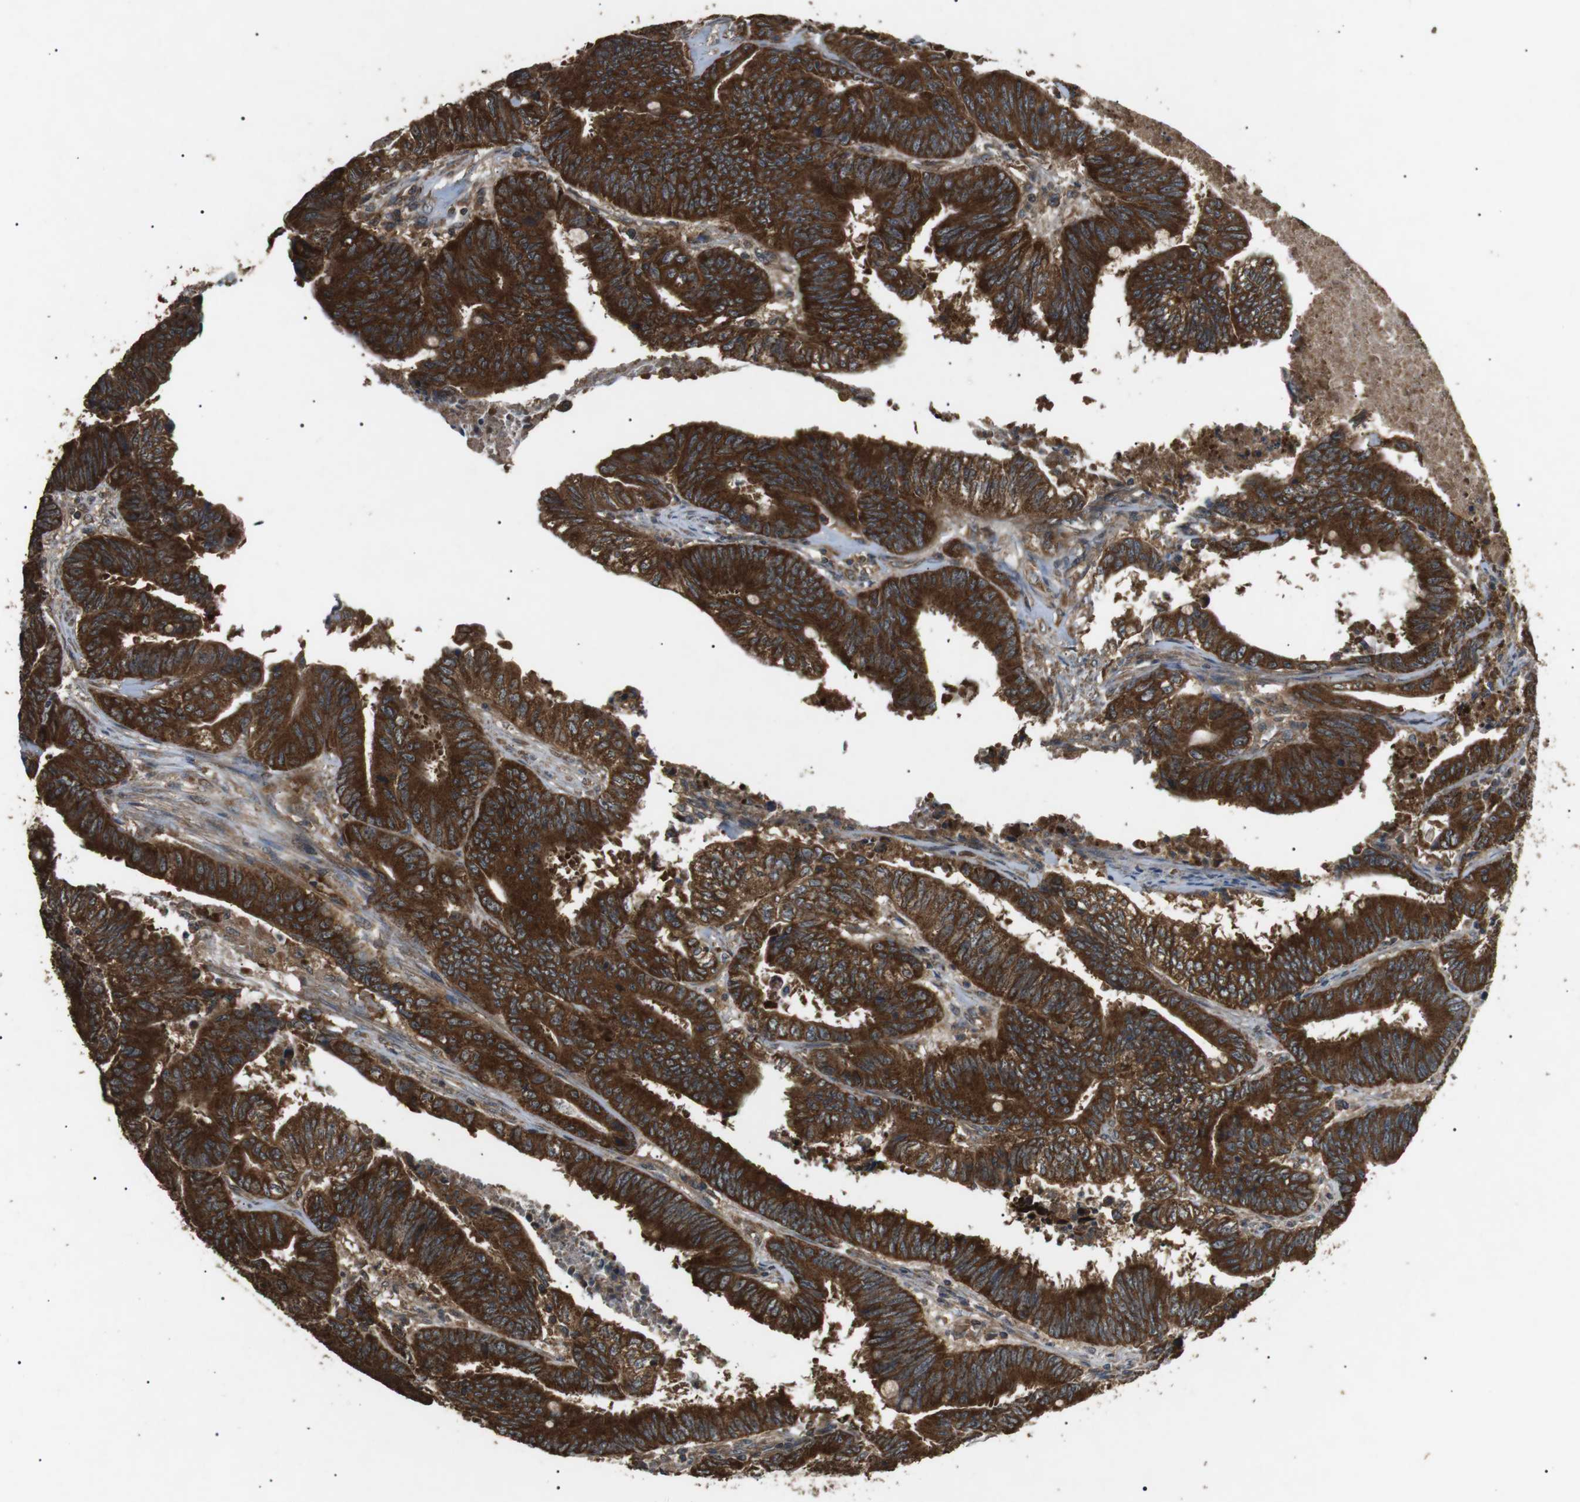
{"staining": {"intensity": "strong", "quantity": ">75%", "location": "cytoplasmic/membranous"}, "tissue": "colorectal cancer", "cell_type": "Tumor cells", "image_type": "cancer", "snomed": [{"axis": "morphology", "description": "Adenocarcinoma, NOS"}, {"axis": "topography", "description": "Colon"}], "caption": "Brown immunohistochemical staining in colorectal adenocarcinoma shows strong cytoplasmic/membranous staining in approximately >75% of tumor cells.", "gene": "TBC1D15", "patient": {"sex": "male", "age": 45}}